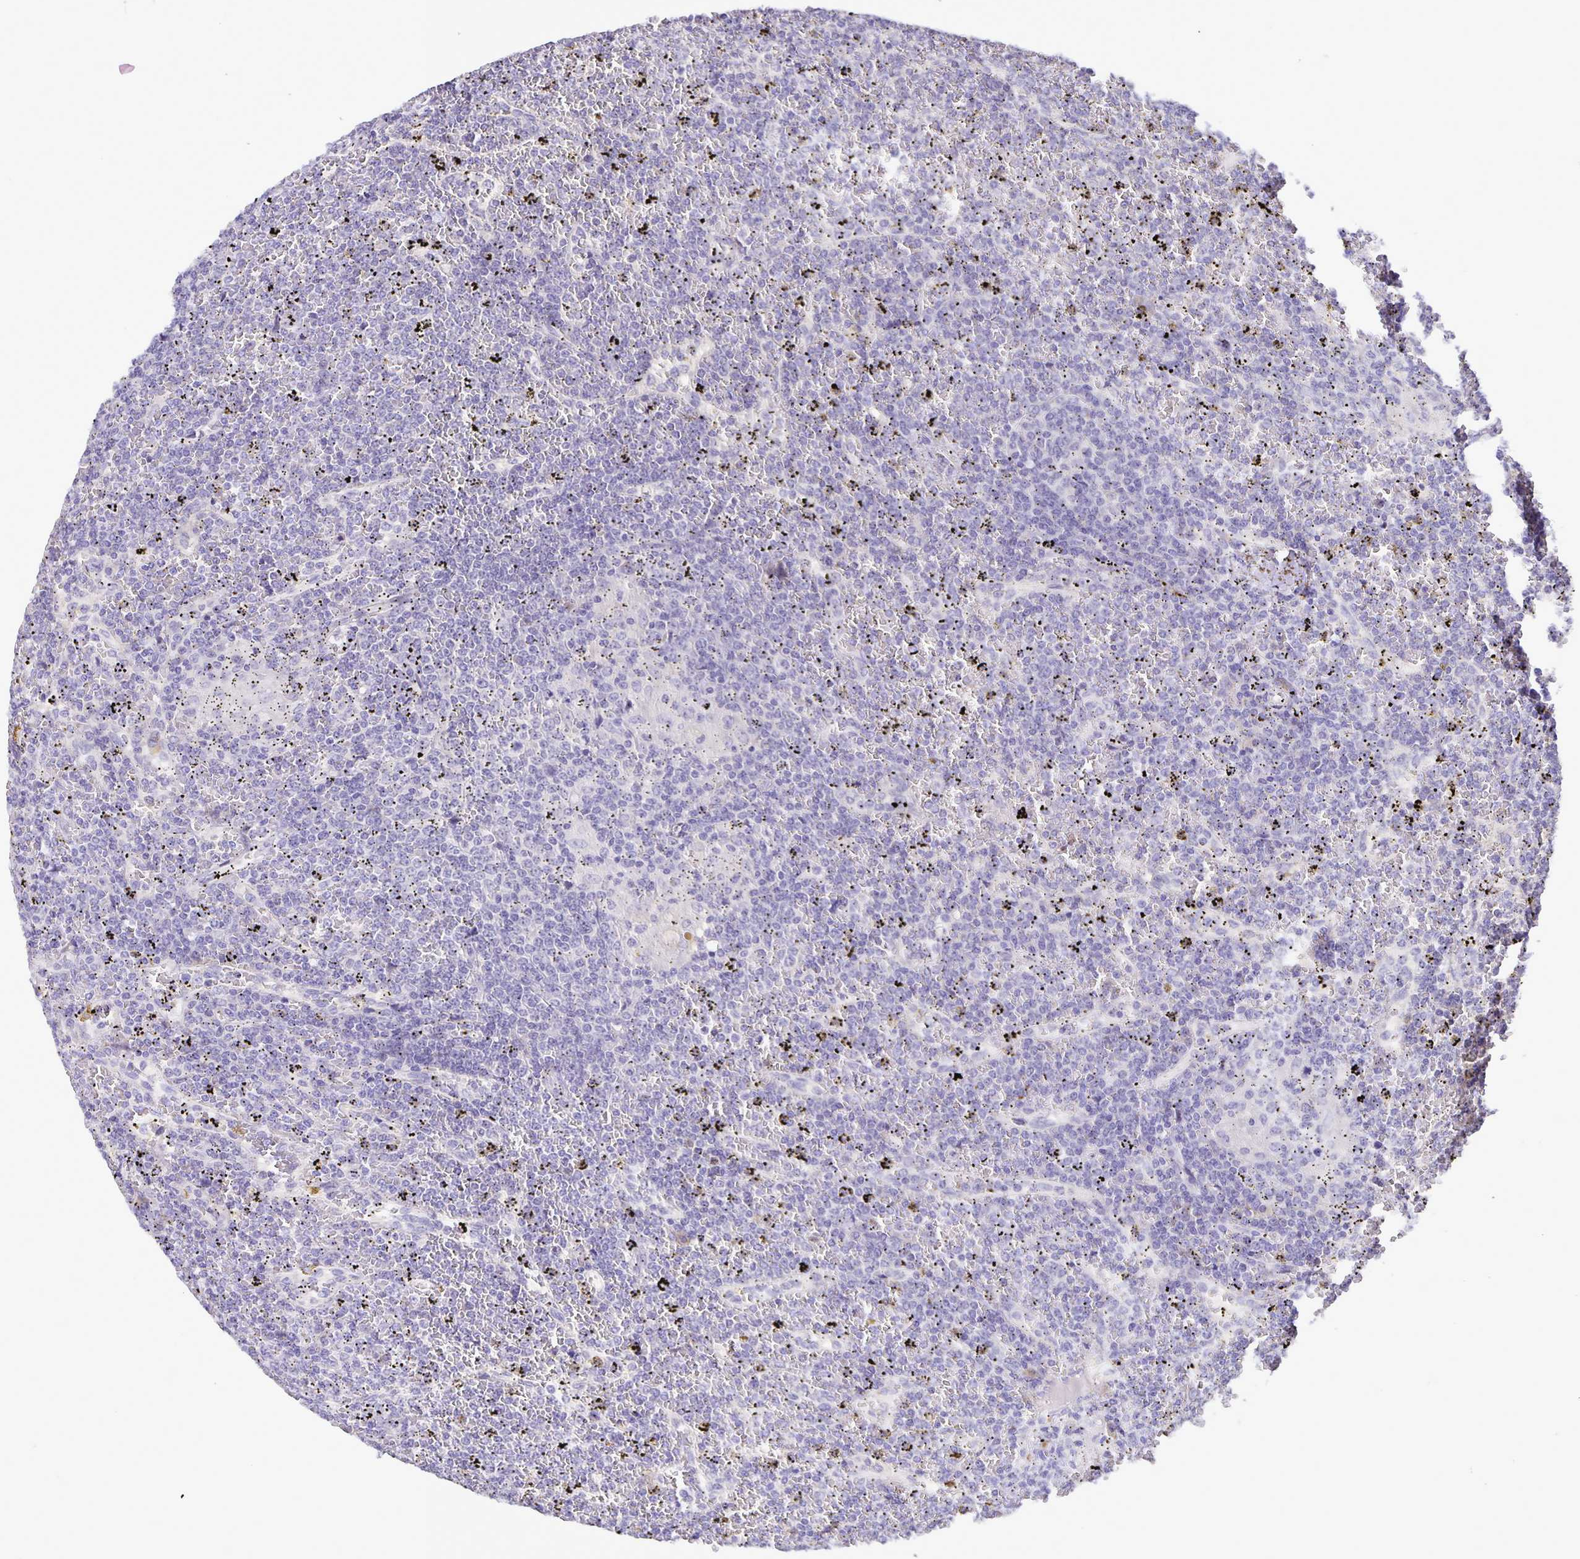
{"staining": {"intensity": "negative", "quantity": "none", "location": "none"}, "tissue": "lymphoma", "cell_type": "Tumor cells", "image_type": "cancer", "snomed": [{"axis": "morphology", "description": "Malignant lymphoma, non-Hodgkin's type, Low grade"}, {"axis": "topography", "description": "Spleen"}], "caption": "Immunohistochemistry photomicrograph of neoplastic tissue: low-grade malignant lymphoma, non-Hodgkin's type stained with DAB displays no significant protein staining in tumor cells.", "gene": "EML6", "patient": {"sex": "female", "age": 19}}